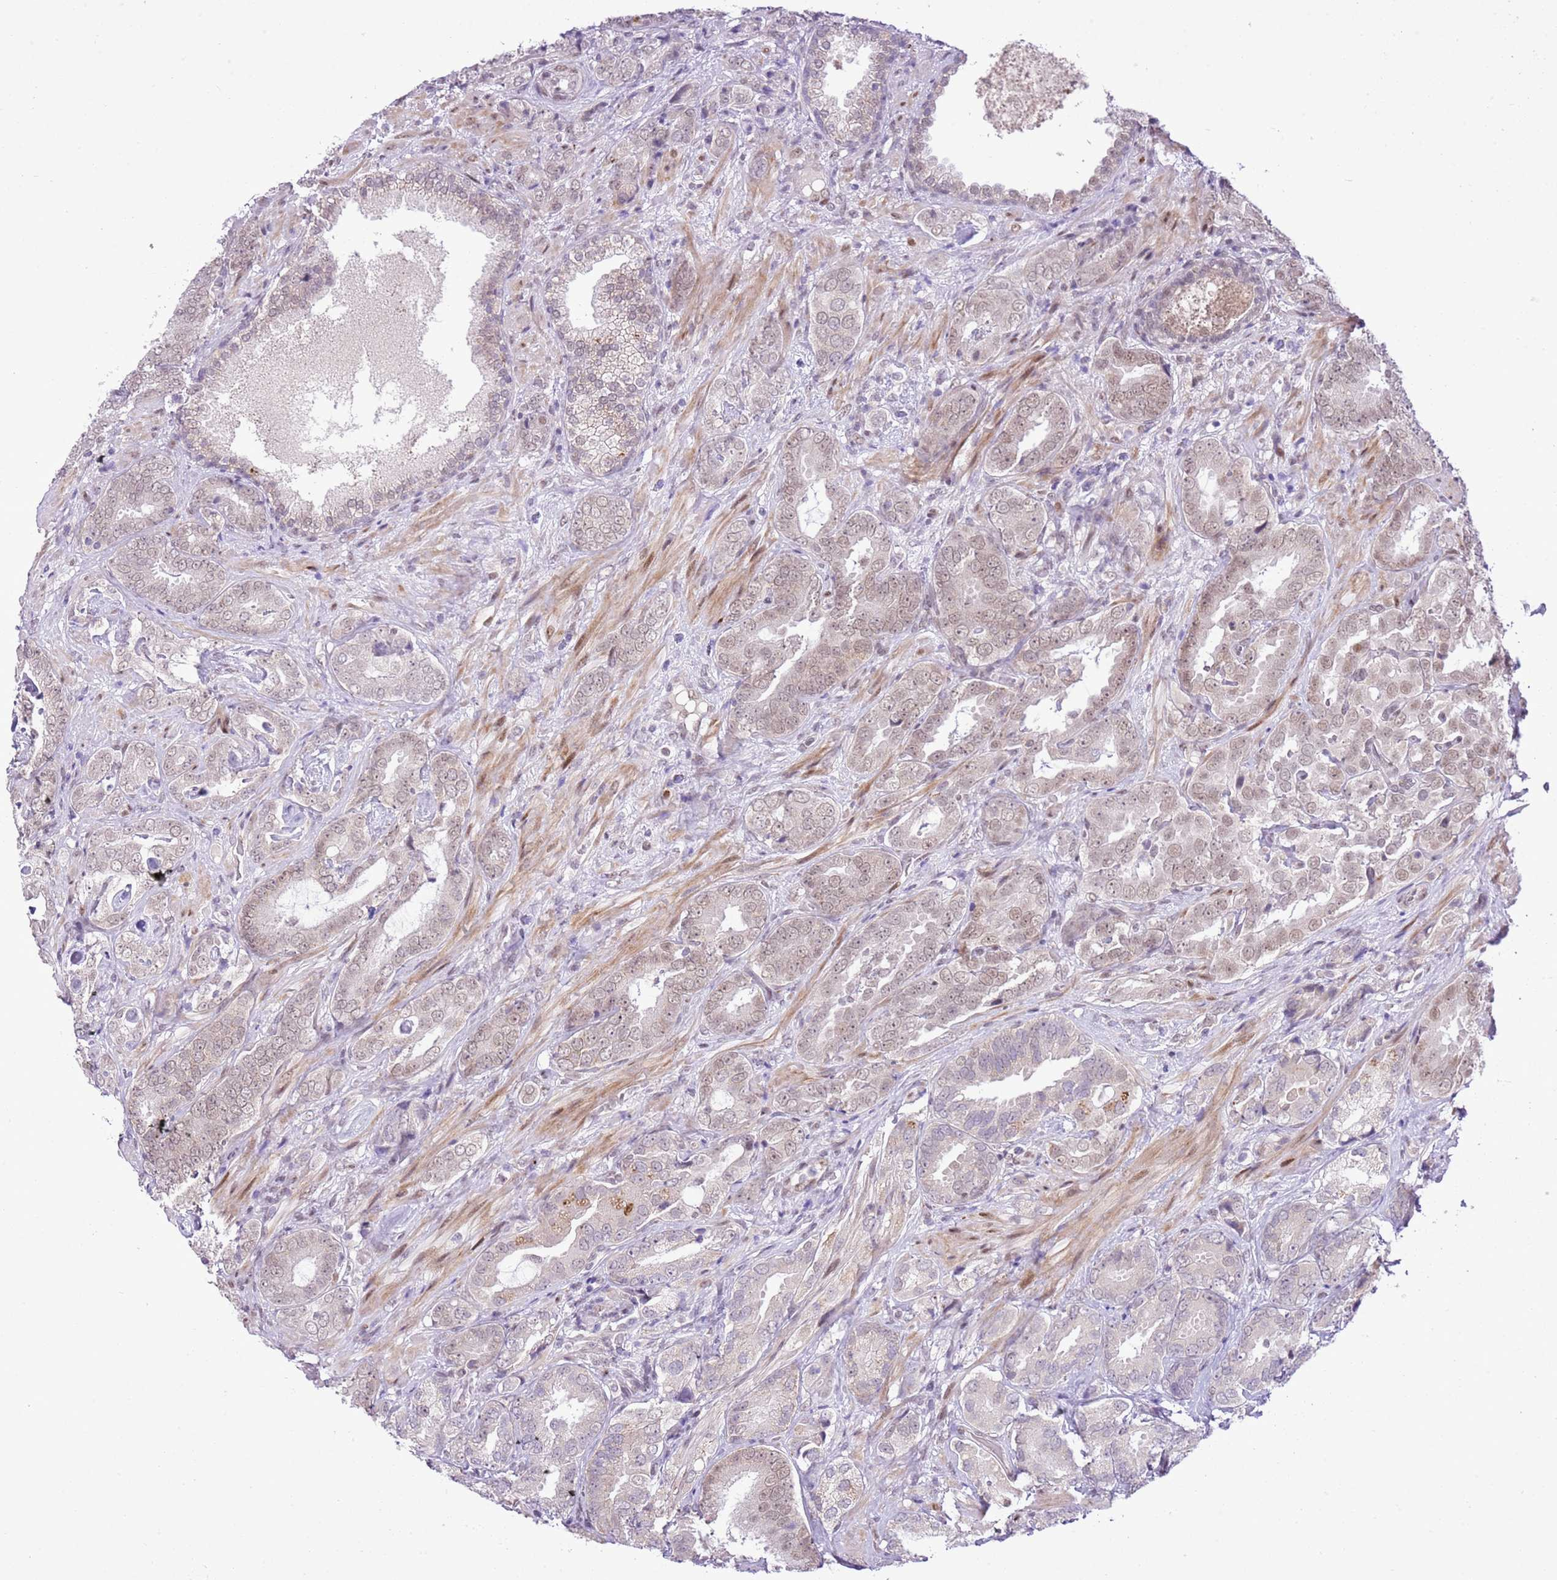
{"staining": {"intensity": "moderate", "quantity": "<25%", "location": "nuclear"}, "tissue": "prostate cancer", "cell_type": "Tumor cells", "image_type": "cancer", "snomed": [{"axis": "morphology", "description": "Adenocarcinoma, High grade"}, {"axis": "topography", "description": "Prostate"}], "caption": "Tumor cells display low levels of moderate nuclear positivity in about <25% of cells in human prostate cancer. (DAB (3,3'-diaminobenzidine) = brown stain, brightfield microscopy at high magnification).", "gene": "NACC2", "patient": {"sex": "male", "age": 71}}